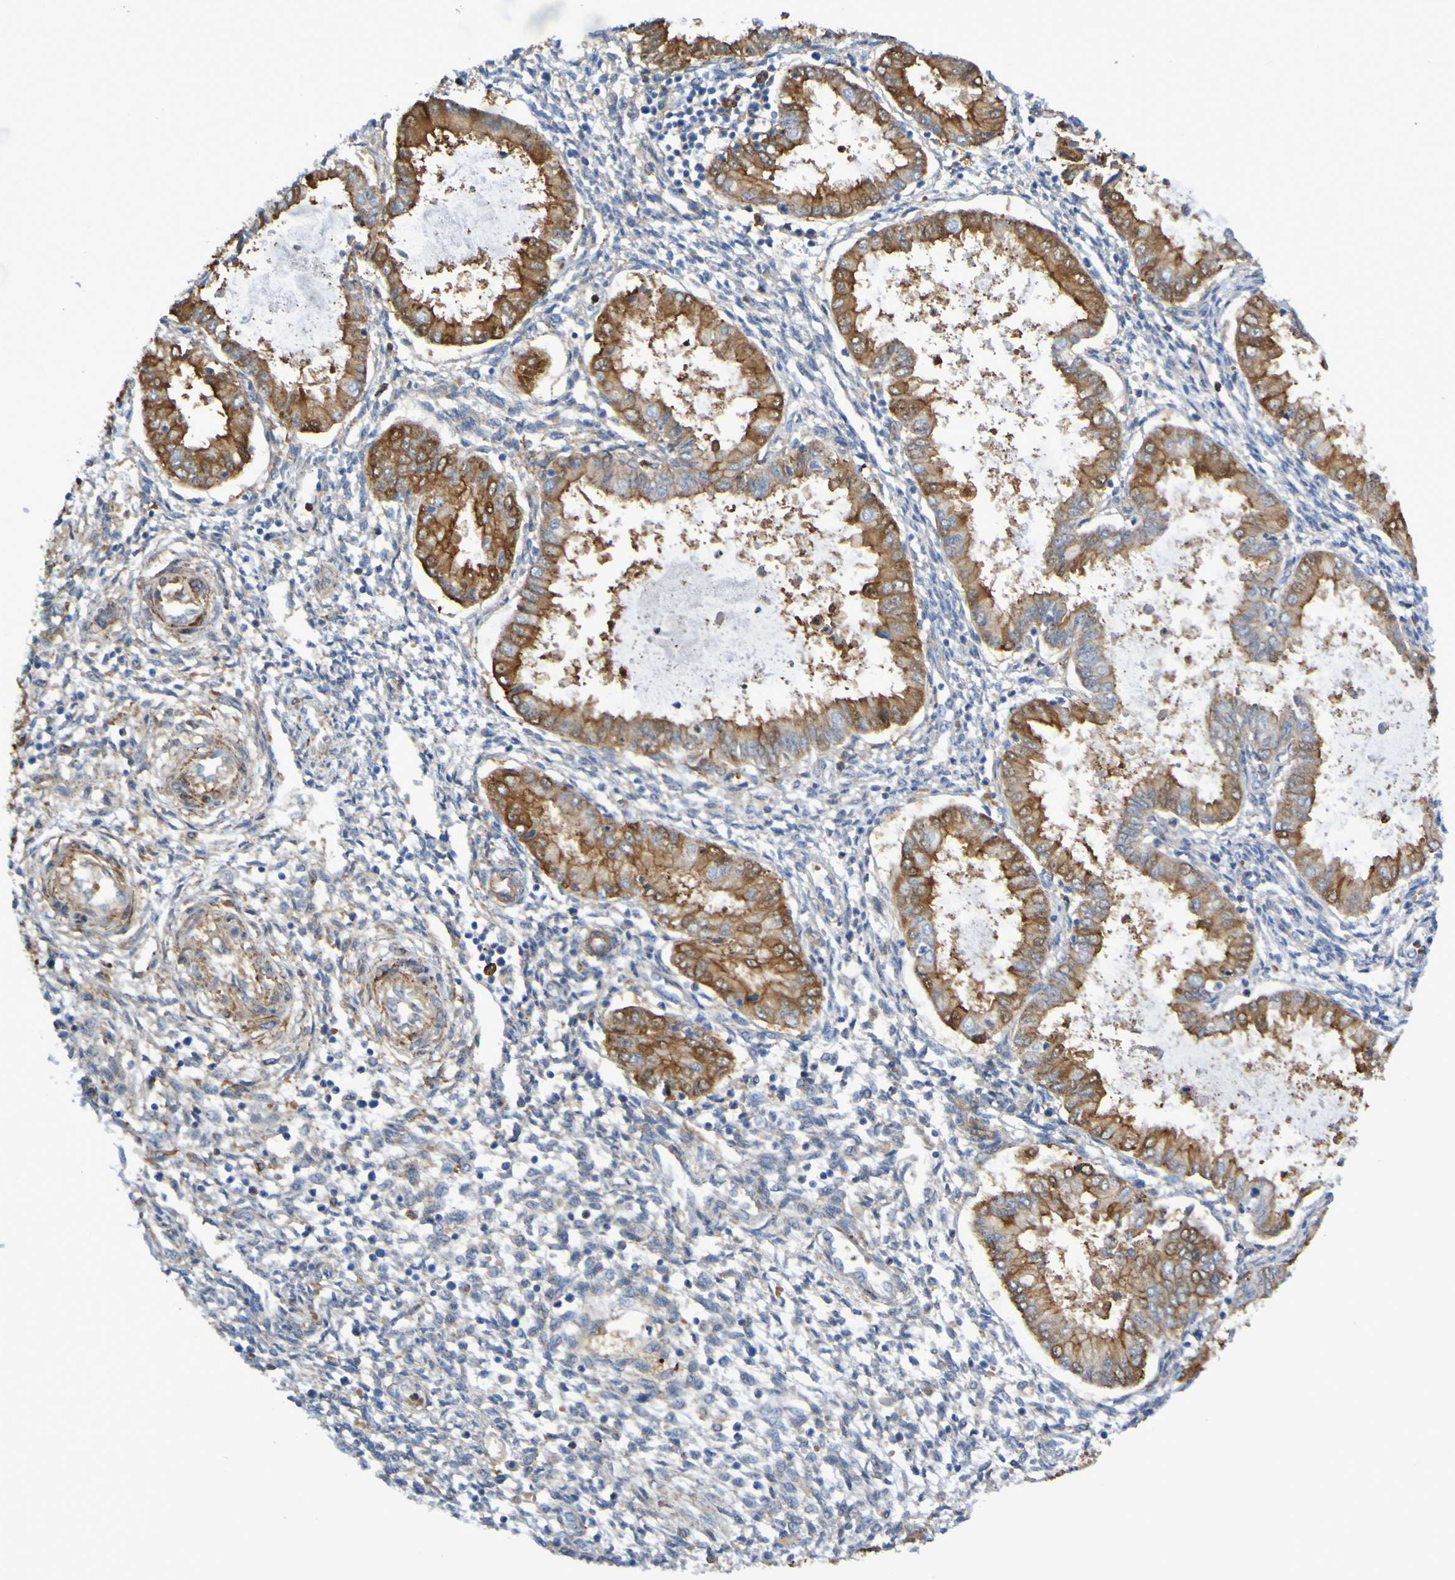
{"staining": {"intensity": "moderate", "quantity": "<25%", "location": "cytoplasmic/membranous"}, "tissue": "endometrium", "cell_type": "Cells in endometrial stroma", "image_type": "normal", "snomed": [{"axis": "morphology", "description": "Normal tissue, NOS"}, {"axis": "topography", "description": "Endometrium"}], "caption": "Immunohistochemistry (IHC) (DAB) staining of benign endometrium demonstrates moderate cytoplasmic/membranous protein staining in approximately <25% of cells in endometrial stroma. (brown staining indicates protein expression, while blue staining denotes nuclei).", "gene": "SCRG1", "patient": {"sex": "female", "age": 33}}